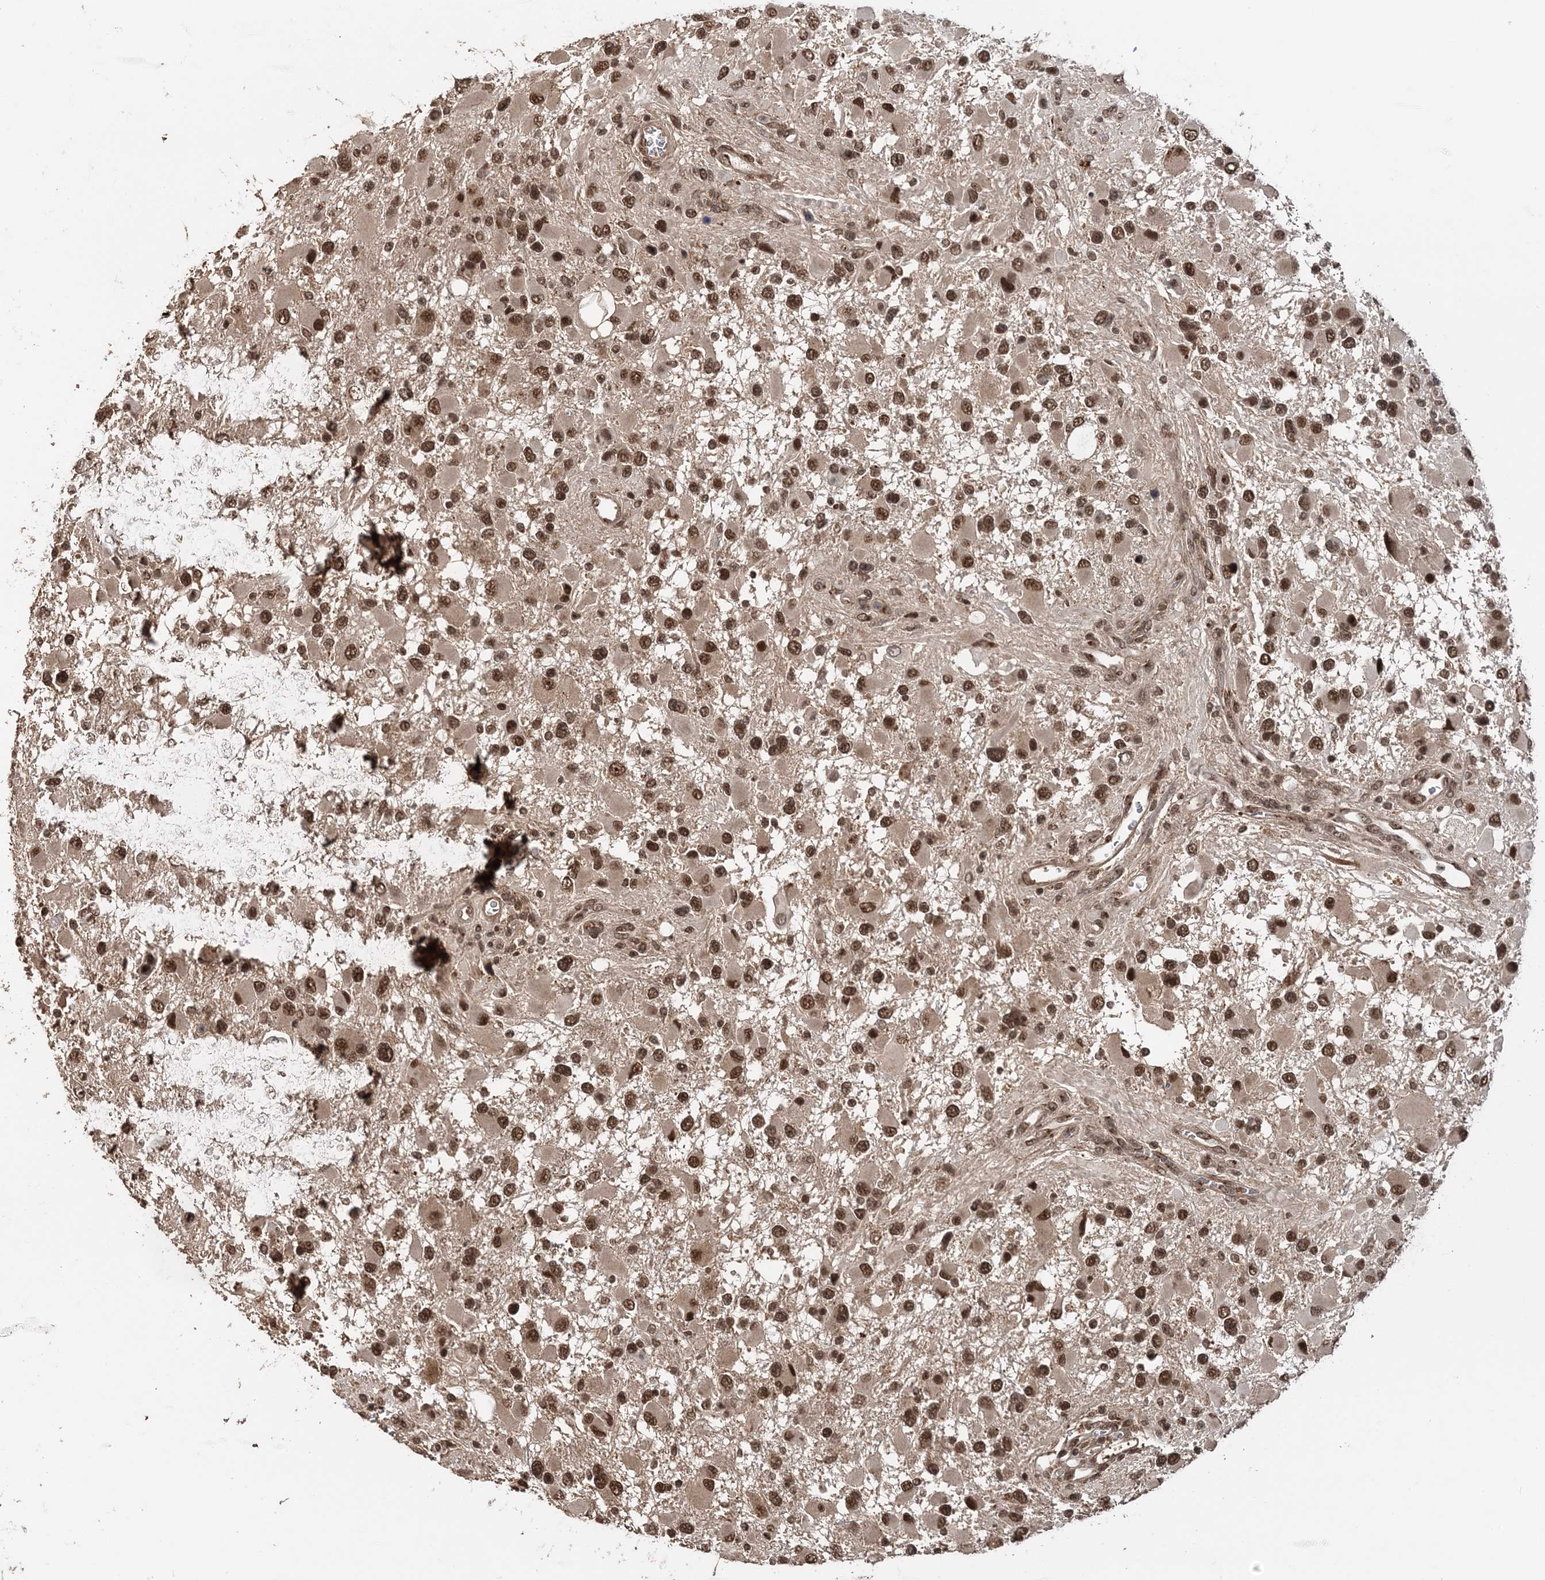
{"staining": {"intensity": "moderate", "quantity": ">75%", "location": "nuclear"}, "tissue": "glioma", "cell_type": "Tumor cells", "image_type": "cancer", "snomed": [{"axis": "morphology", "description": "Glioma, malignant, High grade"}, {"axis": "topography", "description": "Brain"}], "caption": "There is medium levels of moderate nuclear staining in tumor cells of malignant glioma (high-grade), as demonstrated by immunohistochemical staining (brown color).", "gene": "TSHZ2", "patient": {"sex": "male", "age": 53}}